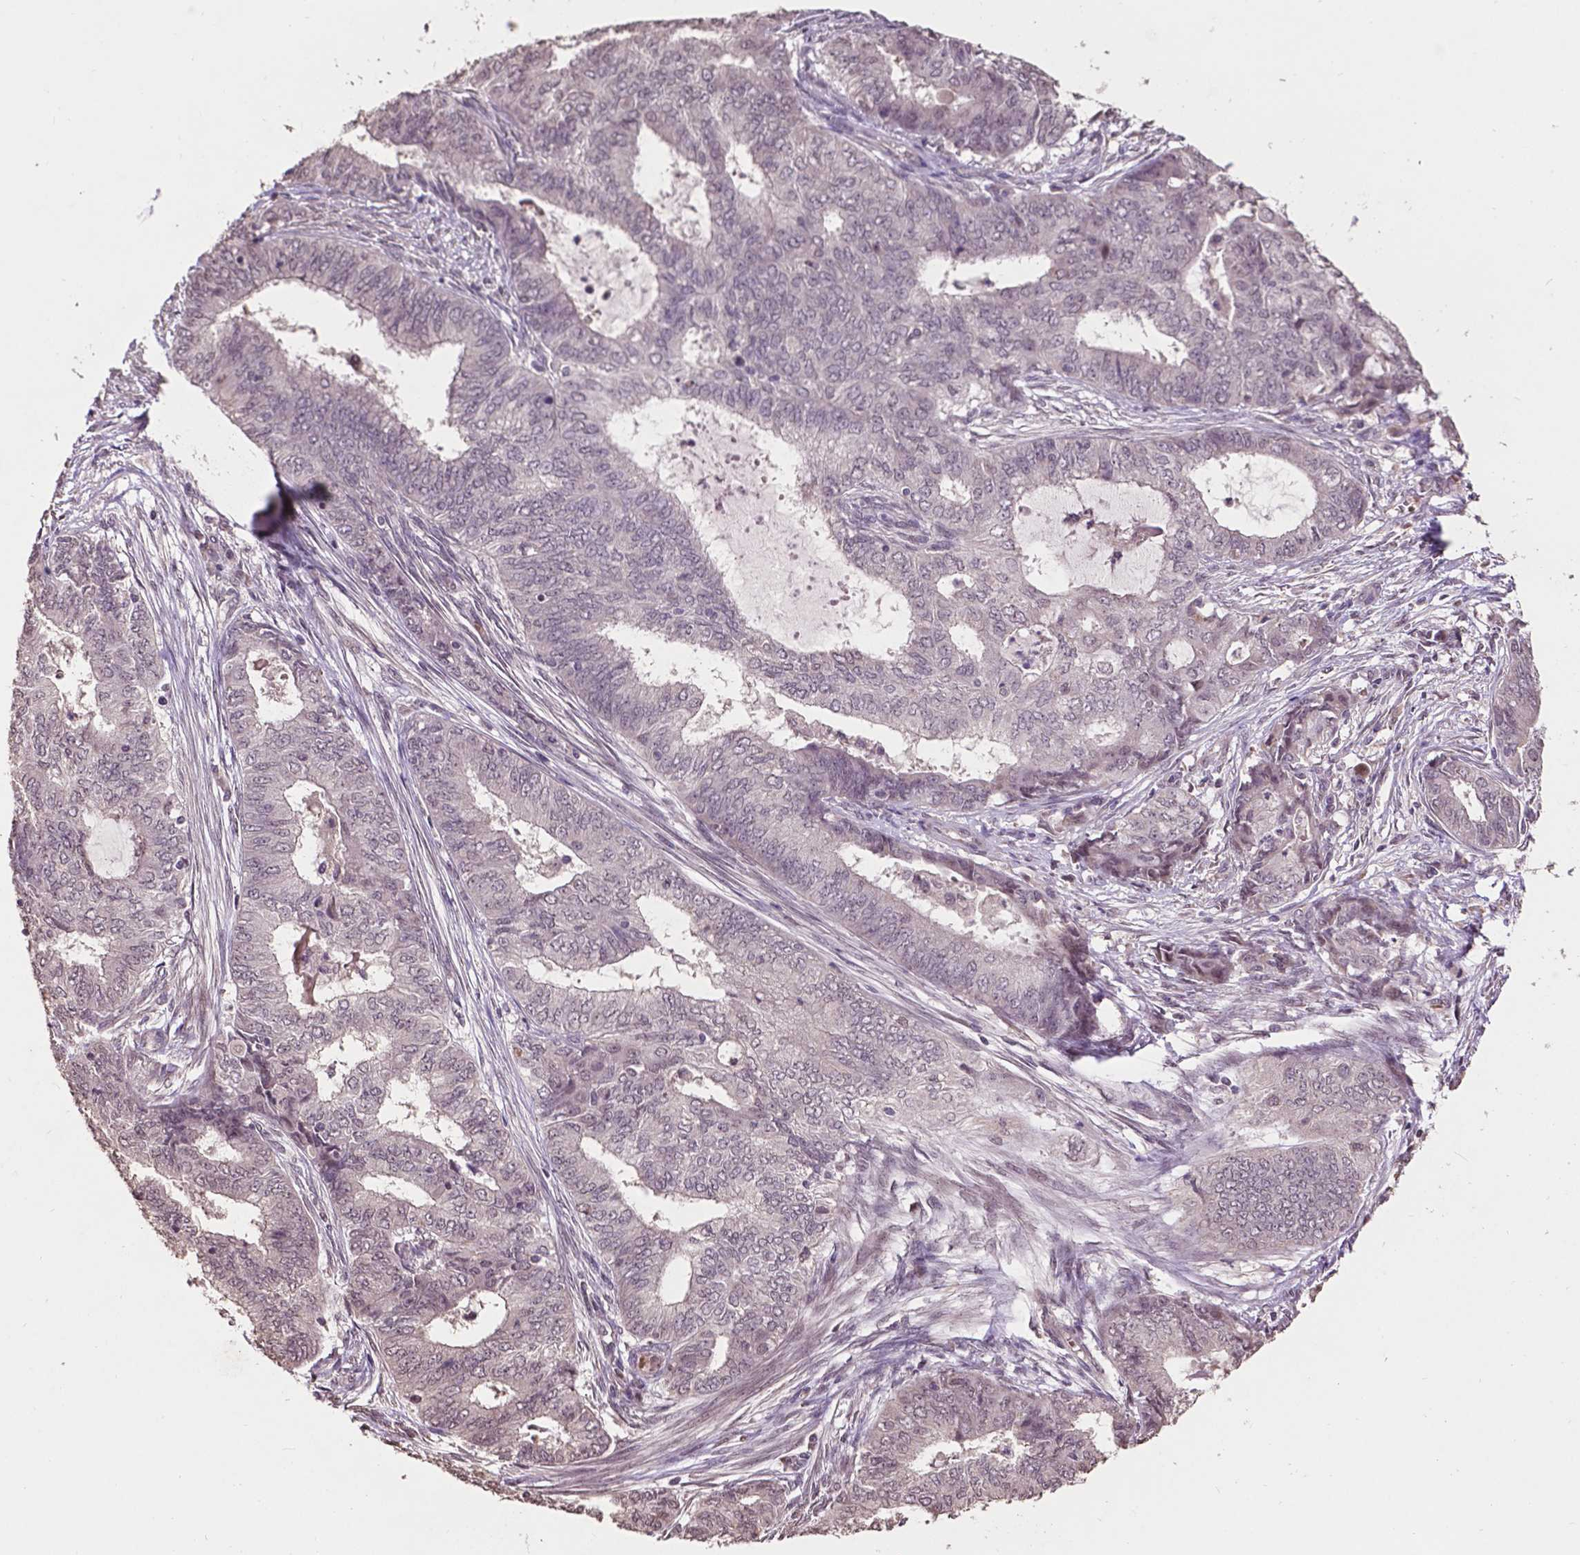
{"staining": {"intensity": "negative", "quantity": "none", "location": "none"}, "tissue": "endometrial cancer", "cell_type": "Tumor cells", "image_type": "cancer", "snomed": [{"axis": "morphology", "description": "Adenocarcinoma, NOS"}, {"axis": "topography", "description": "Endometrium"}], "caption": "Tumor cells show no significant protein expression in endometrial adenocarcinoma.", "gene": "GLRA2", "patient": {"sex": "female", "age": 62}}